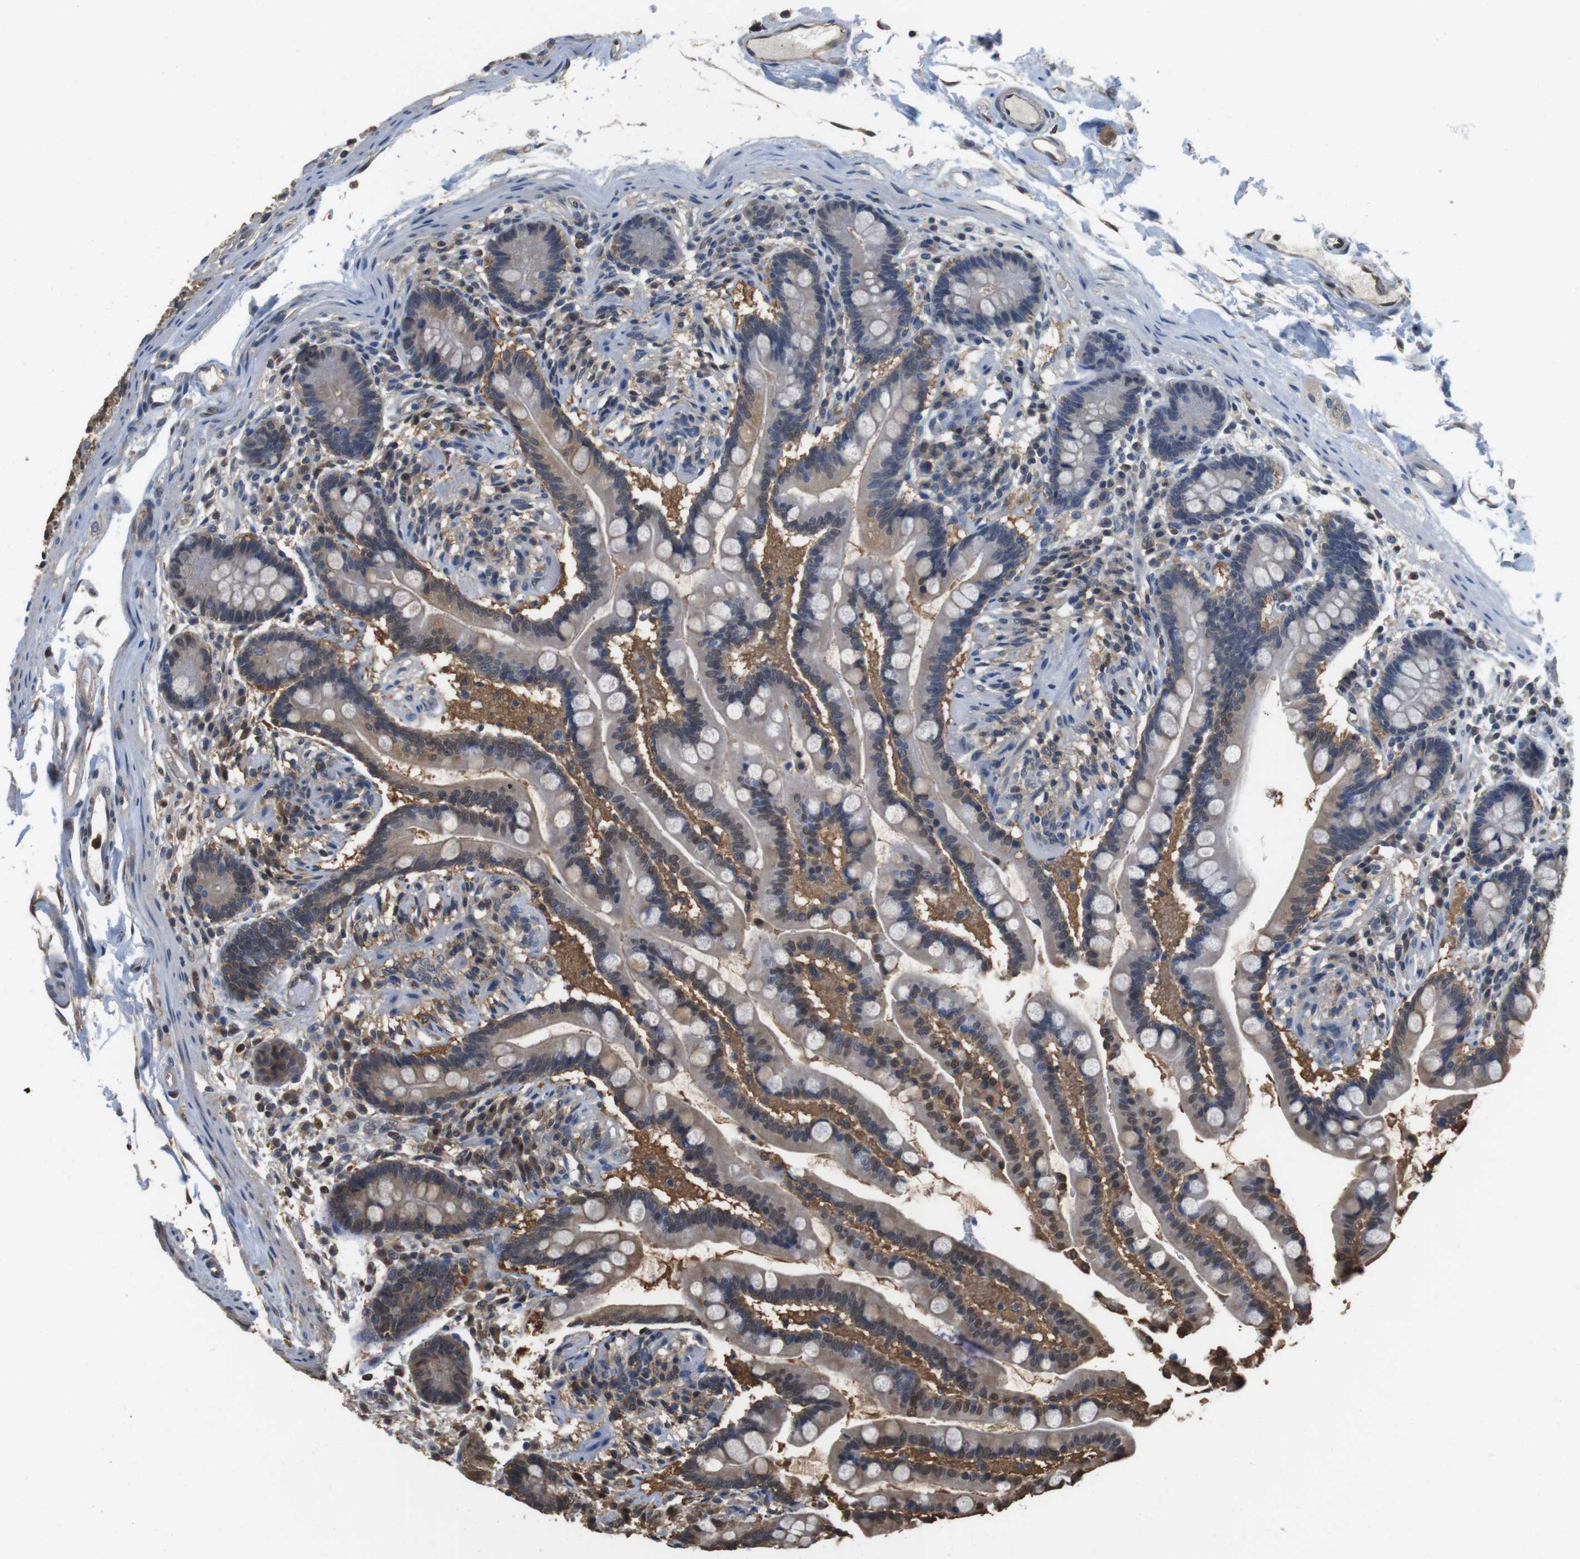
{"staining": {"intensity": "weak", "quantity": ">75%", "location": "cytoplasmic/membranous,nuclear"}, "tissue": "colon", "cell_type": "Endothelial cells", "image_type": "normal", "snomed": [{"axis": "morphology", "description": "Normal tissue, NOS"}, {"axis": "topography", "description": "Colon"}], "caption": "Protein expression analysis of unremarkable colon shows weak cytoplasmic/membranous,nuclear expression in about >75% of endothelial cells.", "gene": "LDHA", "patient": {"sex": "male", "age": 73}}